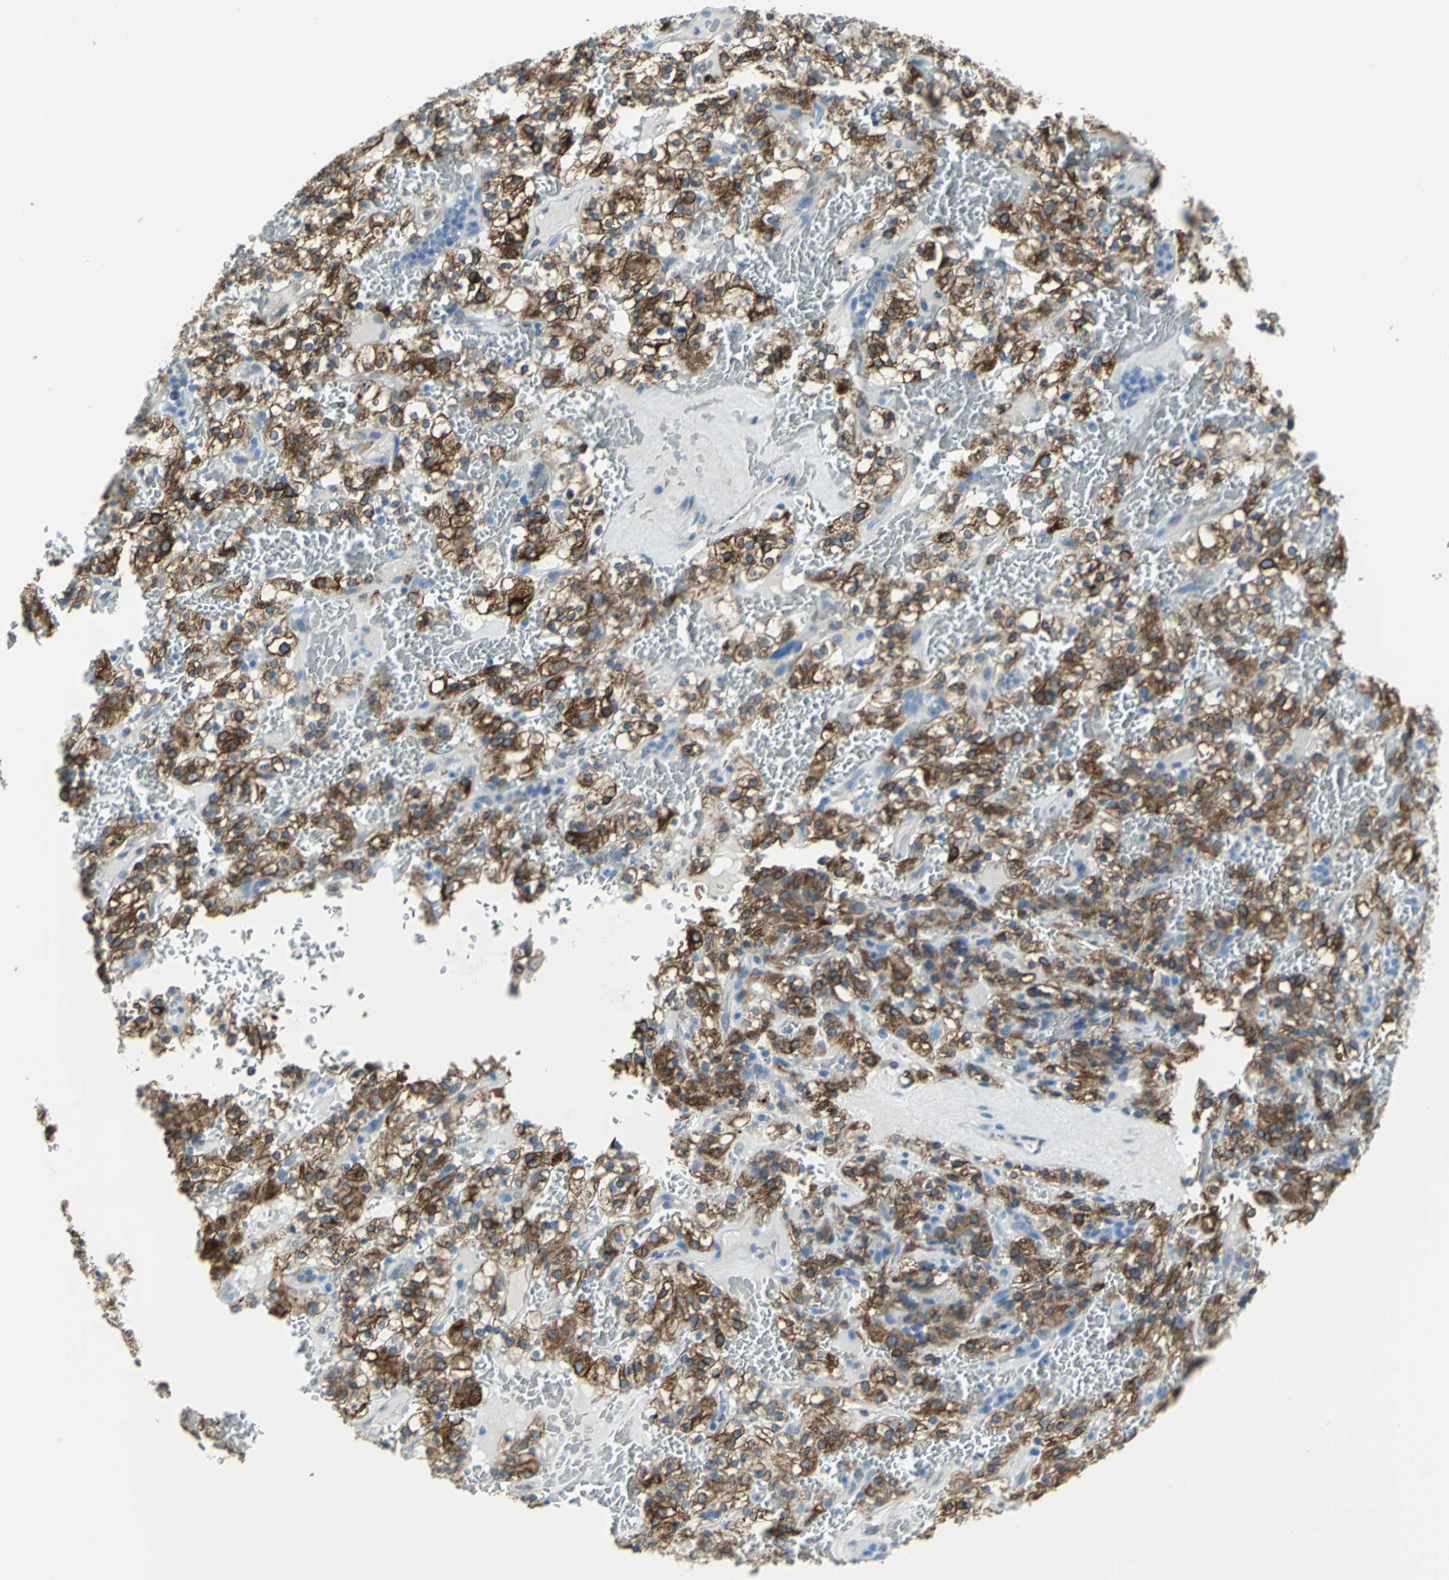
{"staining": {"intensity": "strong", "quantity": ">75%", "location": "cytoplasmic/membranous"}, "tissue": "renal cancer", "cell_type": "Tumor cells", "image_type": "cancer", "snomed": [{"axis": "morphology", "description": "Normal tissue, NOS"}, {"axis": "morphology", "description": "Adenocarcinoma, NOS"}, {"axis": "topography", "description": "Kidney"}], "caption": "This histopathology image exhibits adenocarcinoma (renal) stained with immunohistochemistry to label a protein in brown. The cytoplasmic/membranous of tumor cells show strong positivity for the protein. Nuclei are counter-stained blue.", "gene": "CYB5A", "patient": {"sex": "female", "age": 72}}